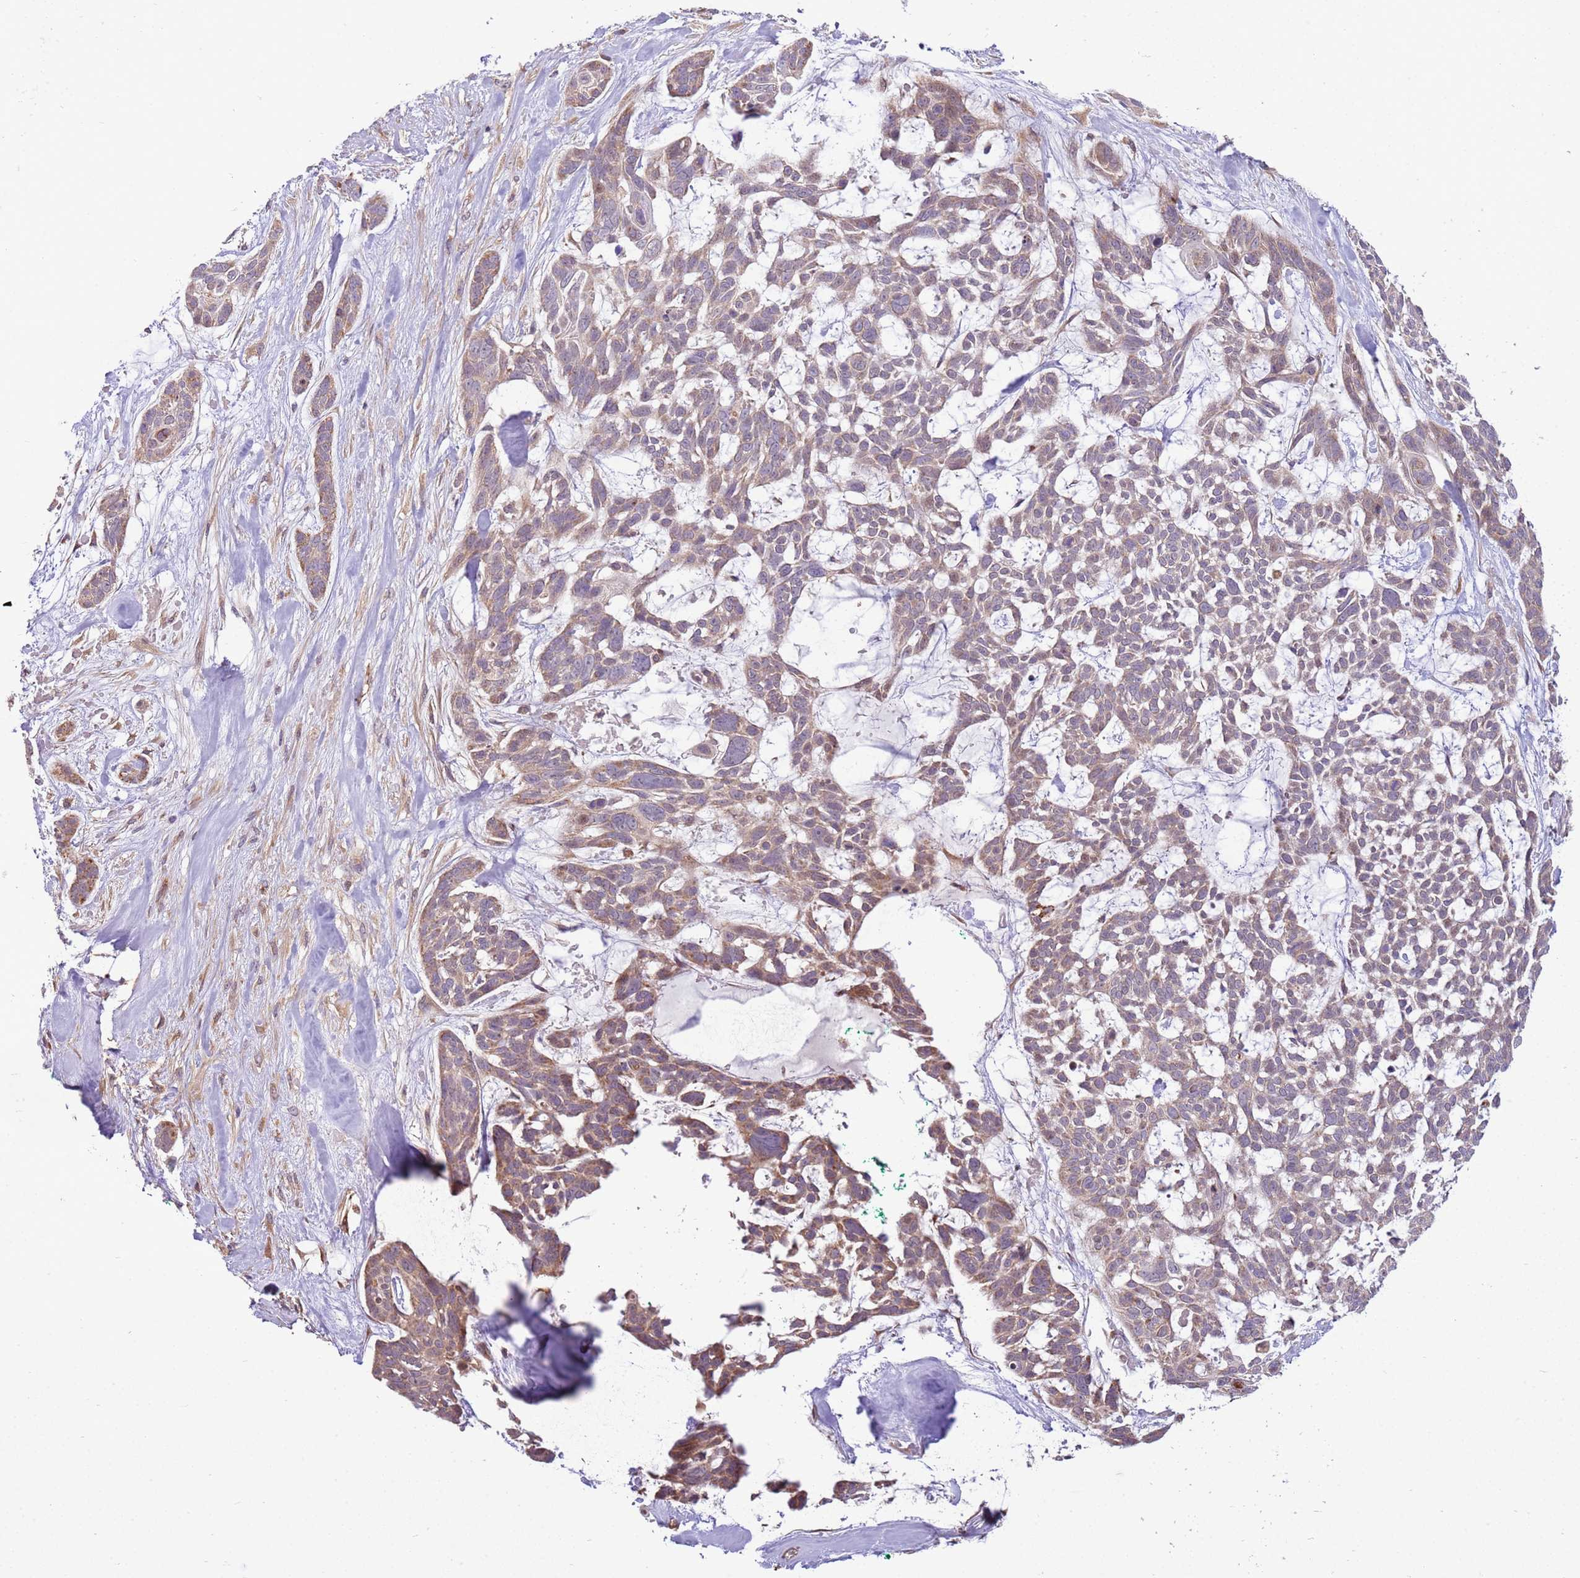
{"staining": {"intensity": "moderate", "quantity": "<25%", "location": "cytoplasmic/membranous"}, "tissue": "skin cancer", "cell_type": "Tumor cells", "image_type": "cancer", "snomed": [{"axis": "morphology", "description": "Basal cell carcinoma"}, {"axis": "topography", "description": "Skin"}], "caption": "IHC (DAB) staining of skin basal cell carcinoma displays moderate cytoplasmic/membranous protein positivity in approximately <25% of tumor cells. (brown staining indicates protein expression, while blue staining denotes nuclei).", "gene": "SCARA3", "patient": {"sex": "male", "age": 88}}